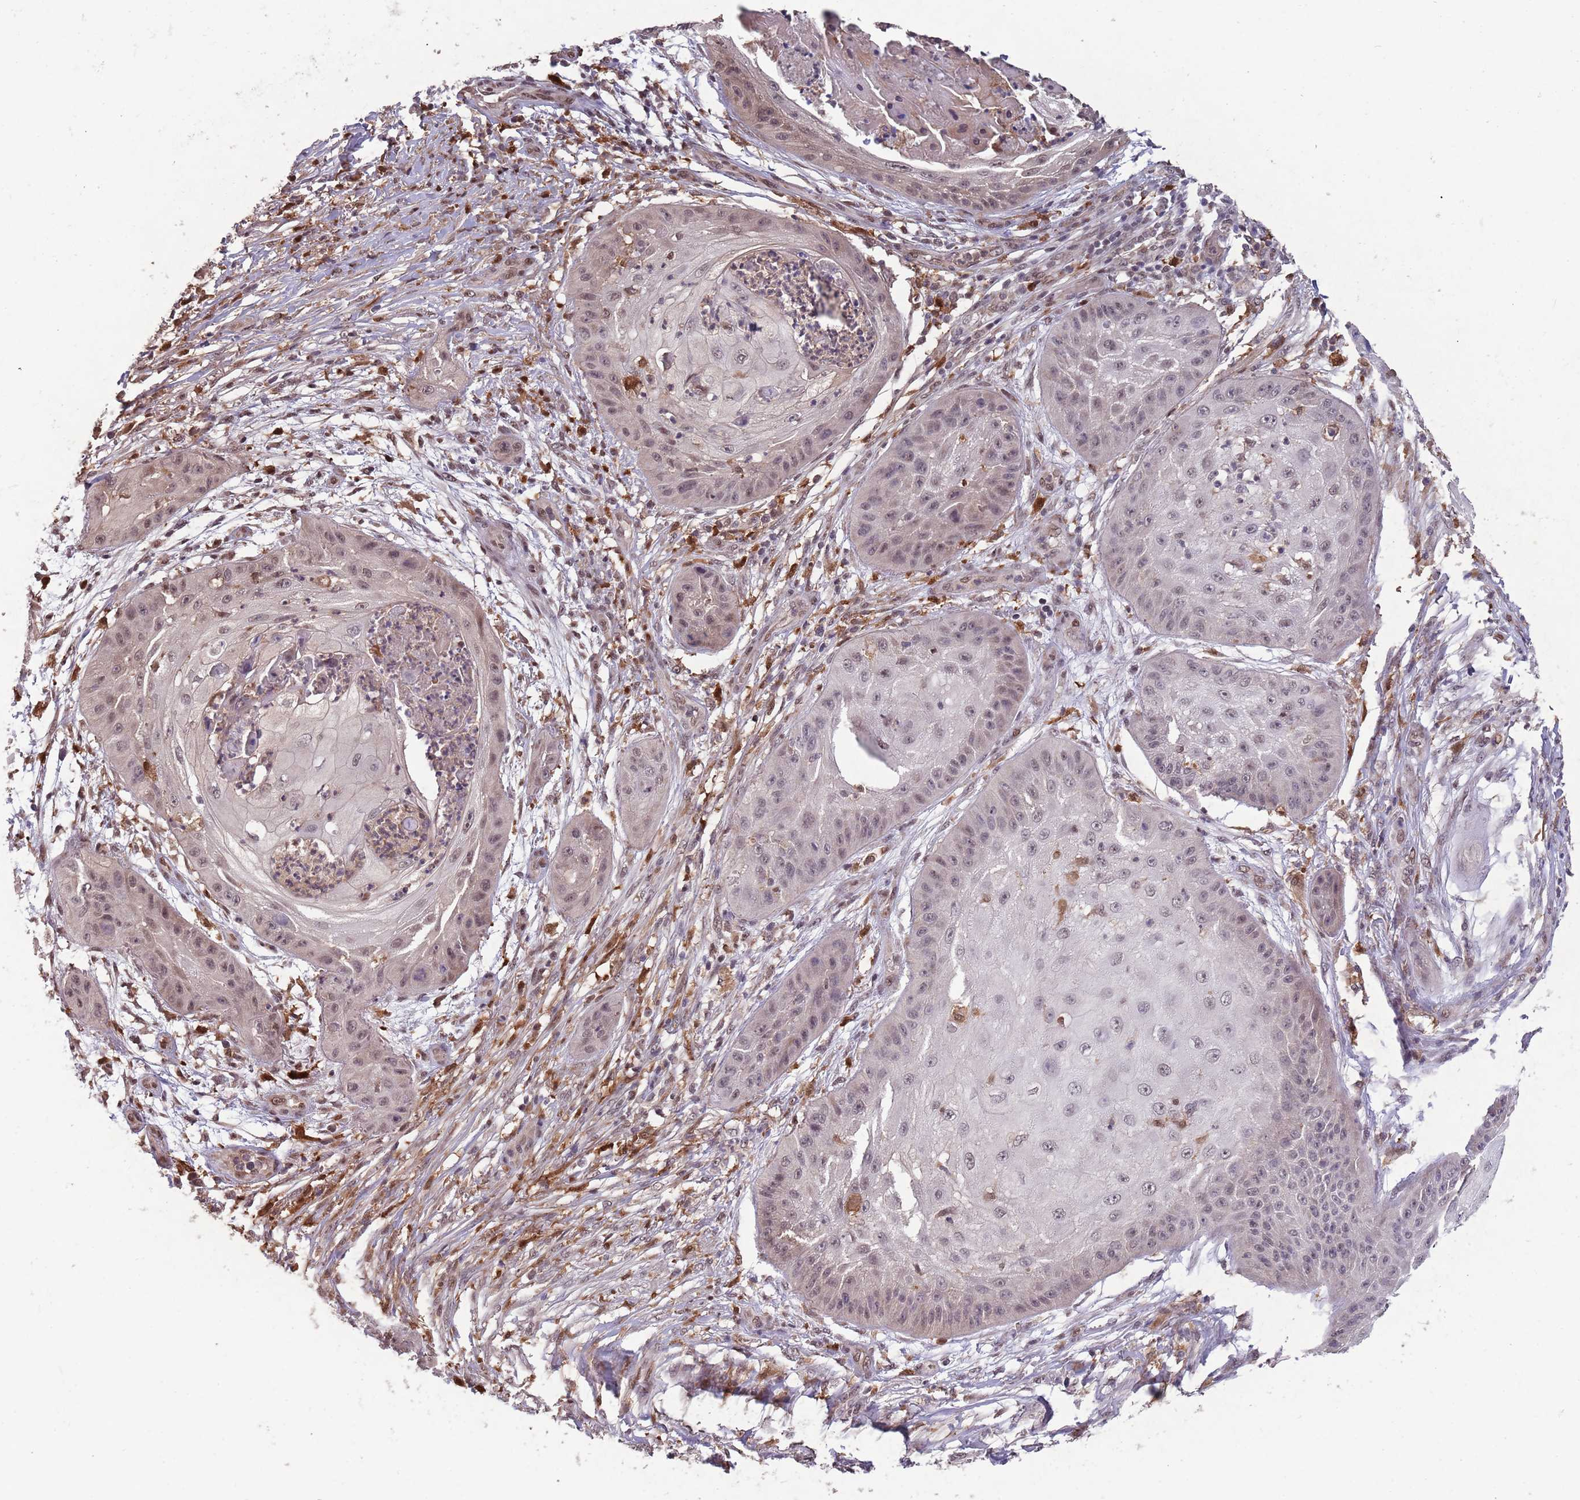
{"staining": {"intensity": "weak", "quantity": "25%-75%", "location": "nuclear"}, "tissue": "skin cancer", "cell_type": "Tumor cells", "image_type": "cancer", "snomed": [{"axis": "morphology", "description": "Squamous cell carcinoma, NOS"}, {"axis": "topography", "description": "Skin"}], "caption": "Skin cancer stained for a protein demonstrates weak nuclear positivity in tumor cells. (Brightfield microscopy of DAB IHC at high magnification).", "gene": "ZNF639", "patient": {"sex": "male", "age": 70}}